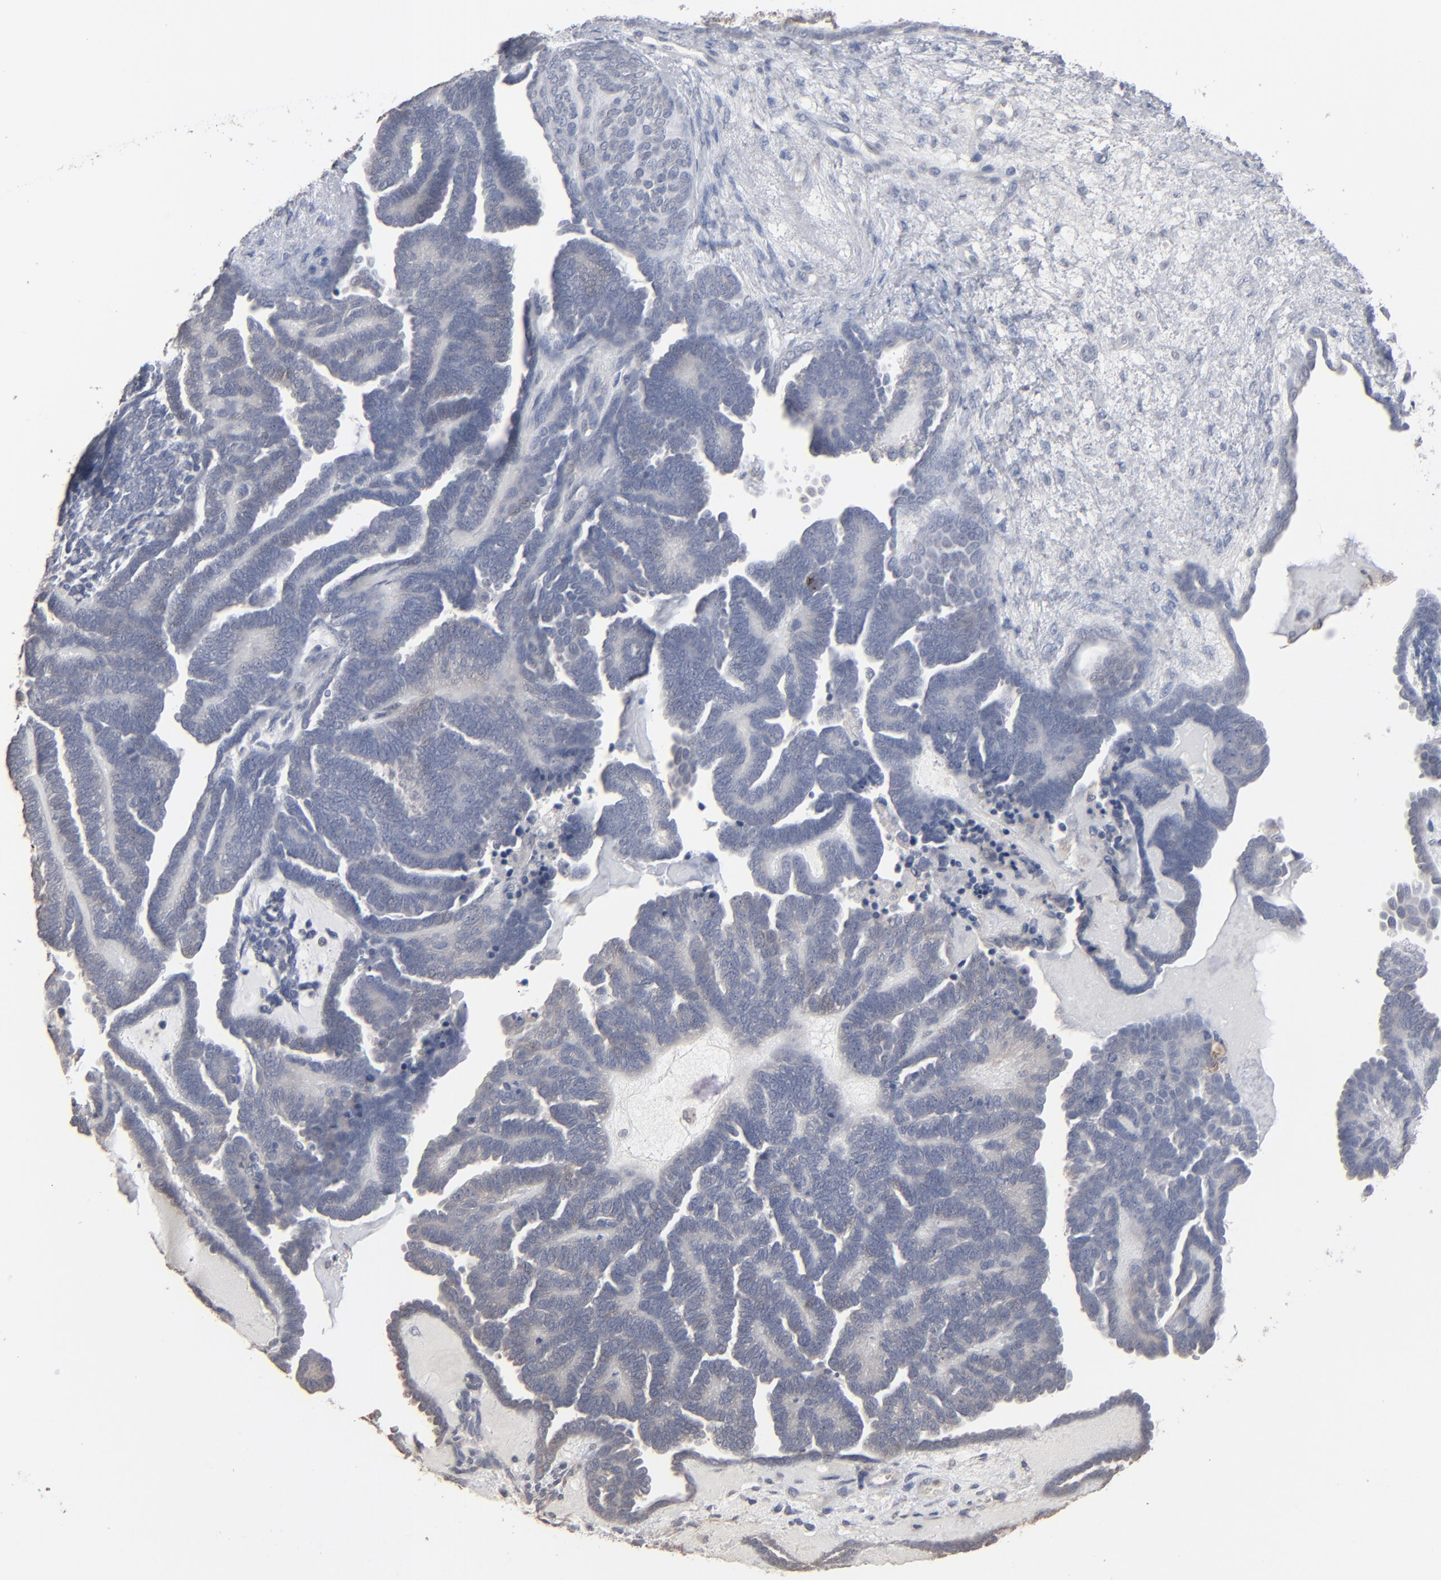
{"staining": {"intensity": "negative", "quantity": "none", "location": "none"}, "tissue": "endometrial cancer", "cell_type": "Tumor cells", "image_type": "cancer", "snomed": [{"axis": "morphology", "description": "Neoplasm, malignant, NOS"}, {"axis": "topography", "description": "Endometrium"}], "caption": "Tumor cells show no significant positivity in endometrial neoplasm (malignant).", "gene": "STAT4", "patient": {"sex": "female", "age": 74}}